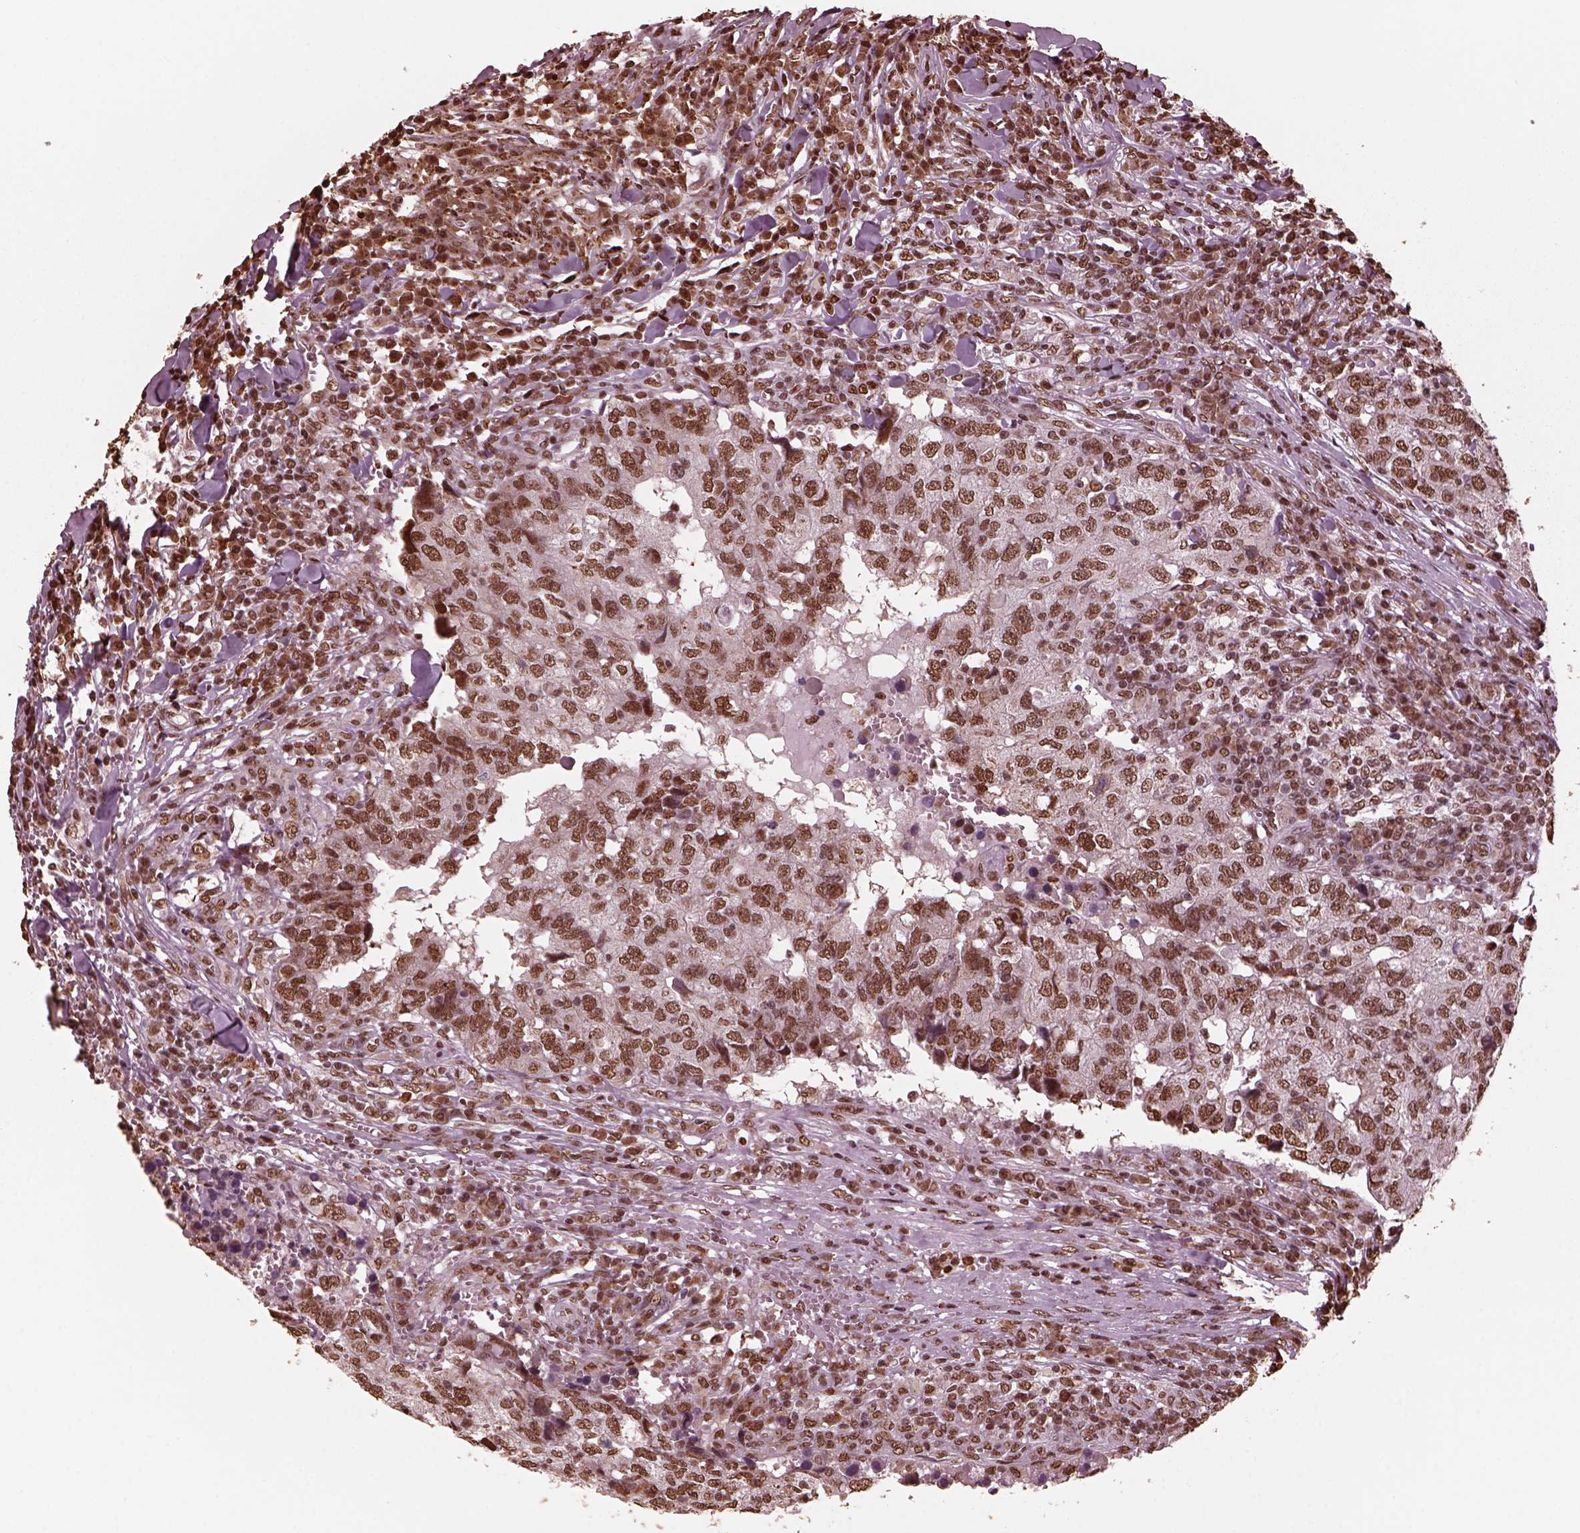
{"staining": {"intensity": "strong", "quantity": ">75%", "location": "nuclear"}, "tissue": "breast cancer", "cell_type": "Tumor cells", "image_type": "cancer", "snomed": [{"axis": "morphology", "description": "Duct carcinoma"}, {"axis": "topography", "description": "Breast"}], "caption": "Immunohistochemical staining of breast cancer demonstrates high levels of strong nuclear protein positivity in about >75% of tumor cells.", "gene": "NSD1", "patient": {"sex": "female", "age": 30}}